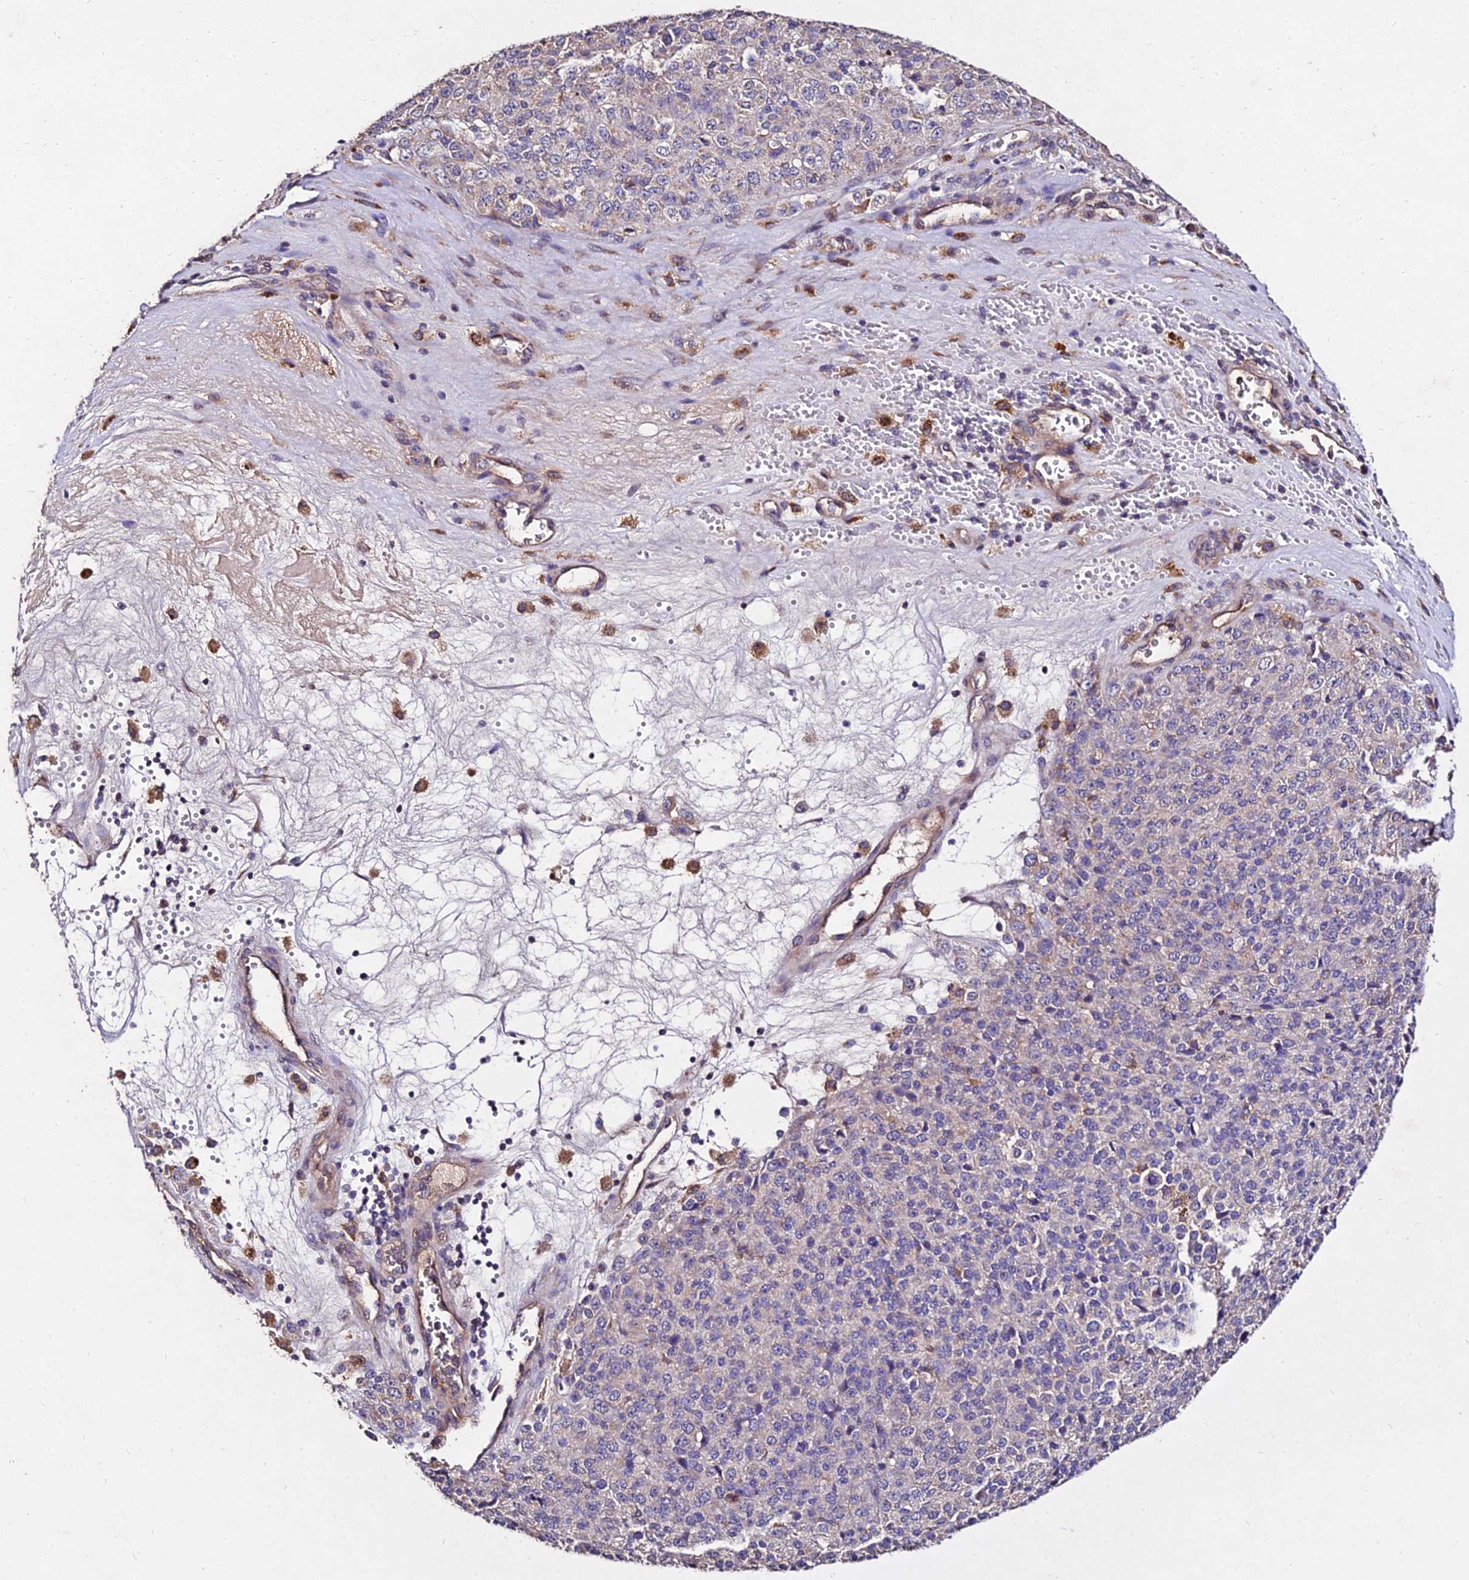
{"staining": {"intensity": "negative", "quantity": "none", "location": "none"}, "tissue": "melanoma", "cell_type": "Tumor cells", "image_type": "cancer", "snomed": [{"axis": "morphology", "description": "Malignant melanoma, Metastatic site"}, {"axis": "topography", "description": "Brain"}], "caption": "This is a histopathology image of immunohistochemistry (IHC) staining of malignant melanoma (metastatic site), which shows no expression in tumor cells. (Stains: DAB (3,3'-diaminobenzidine) immunohistochemistry with hematoxylin counter stain, Microscopy: brightfield microscopy at high magnification).", "gene": "AP3M2", "patient": {"sex": "female", "age": 56}}